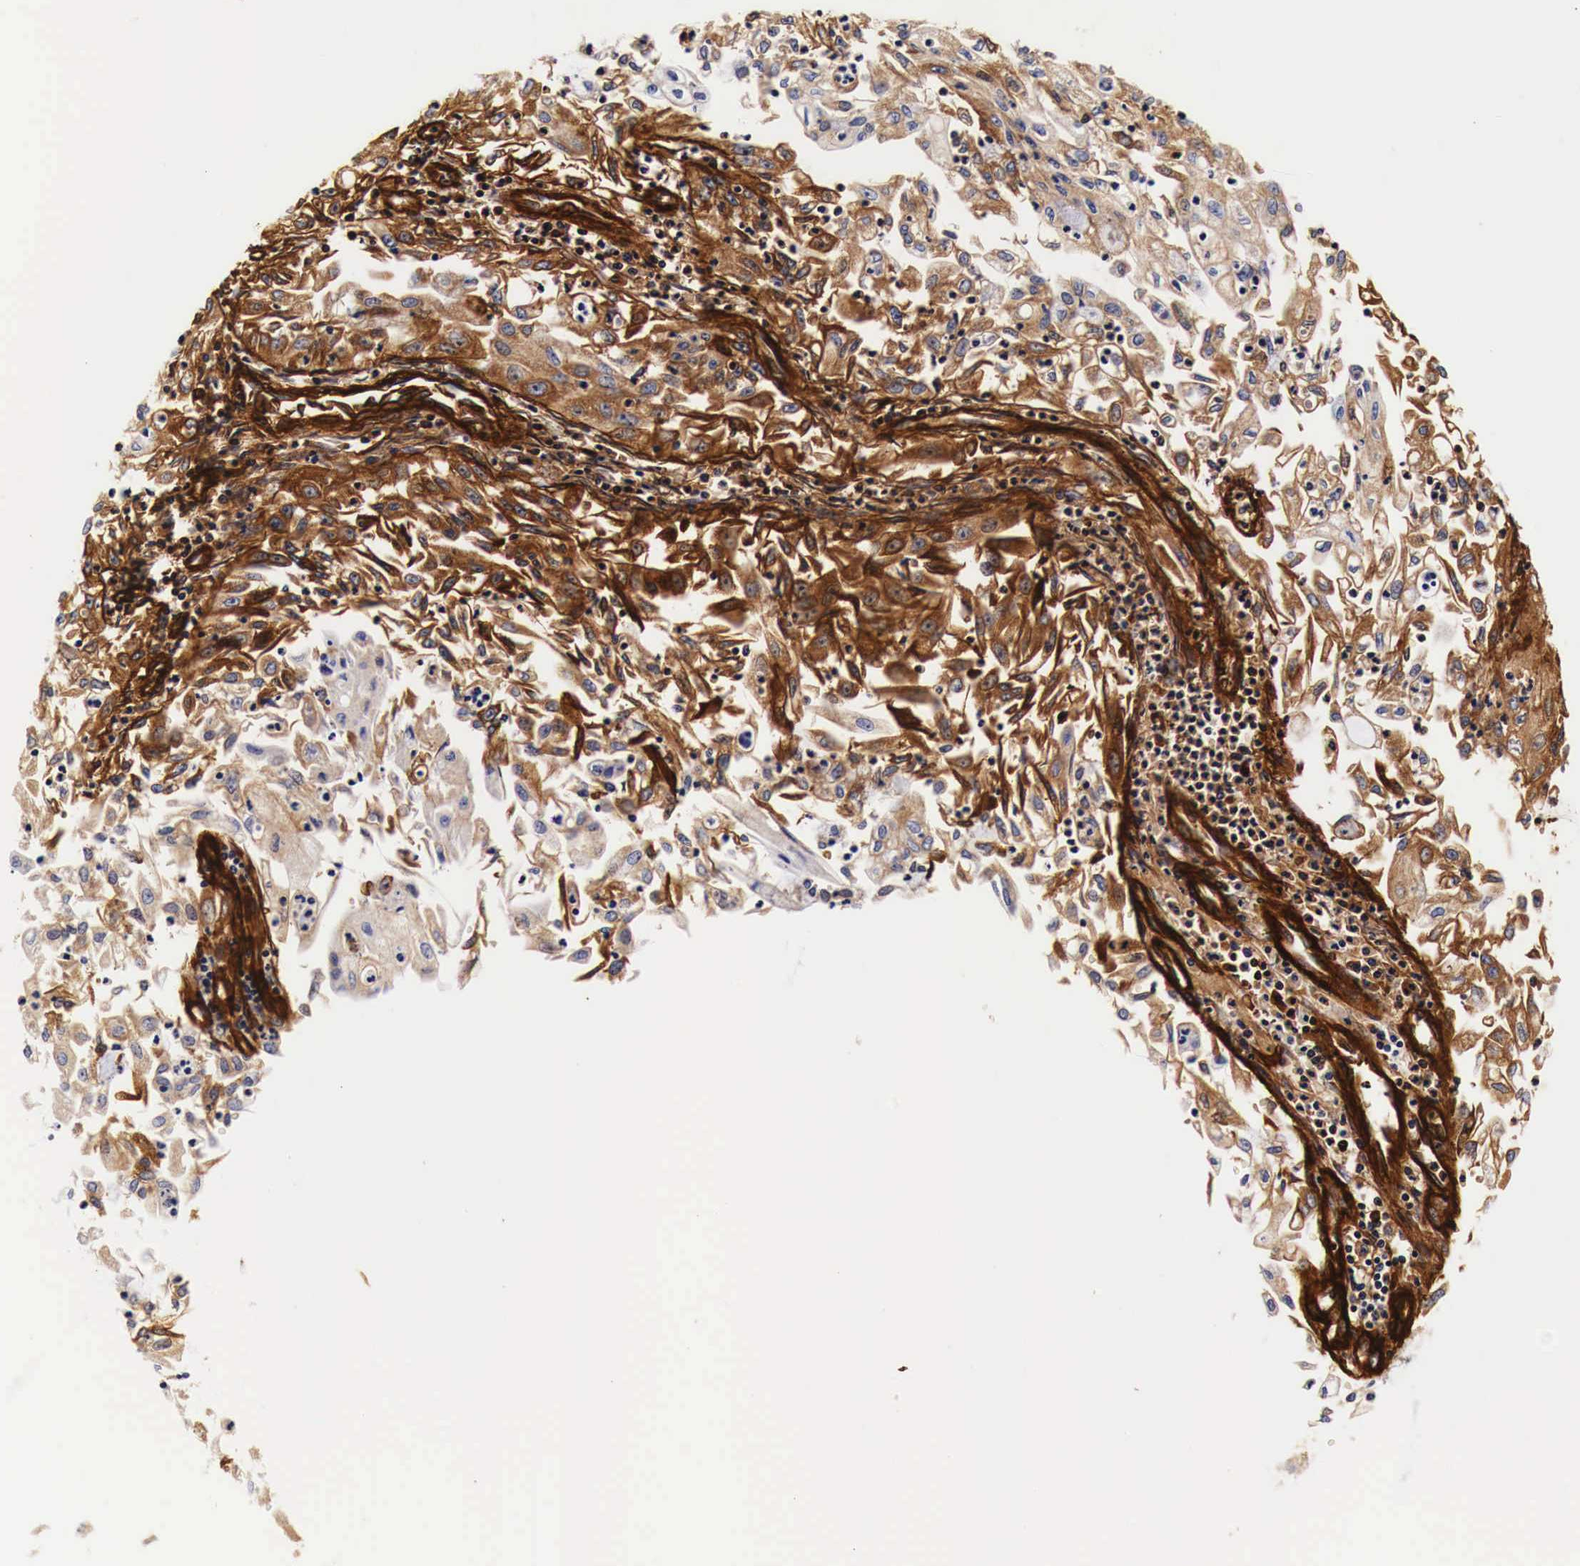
{"staining": {"intensity": "strong", "quantity": "25%-75%", "location": "cytoplasmic/membranous"}, "tissue": "endometrial cancer", "cell_type": "Tumor cells", "image_type": "cancer", "snomed": [{"axis": "morphology", "description": "Adenocarcinoma, NOS"}, {"axis": "topography", "description": "Endometrium"}], "caption": "A photomicrograph of endometrial adenocarcinoma stained for a protein reveals strong cytoplasmic/membranous brown staining in tumor cells. The protein of interest is shown in brown color, while the nuclei are stained blue.", "gene": "LAMB2", "patient": {"sex": "female", "age": 75}}